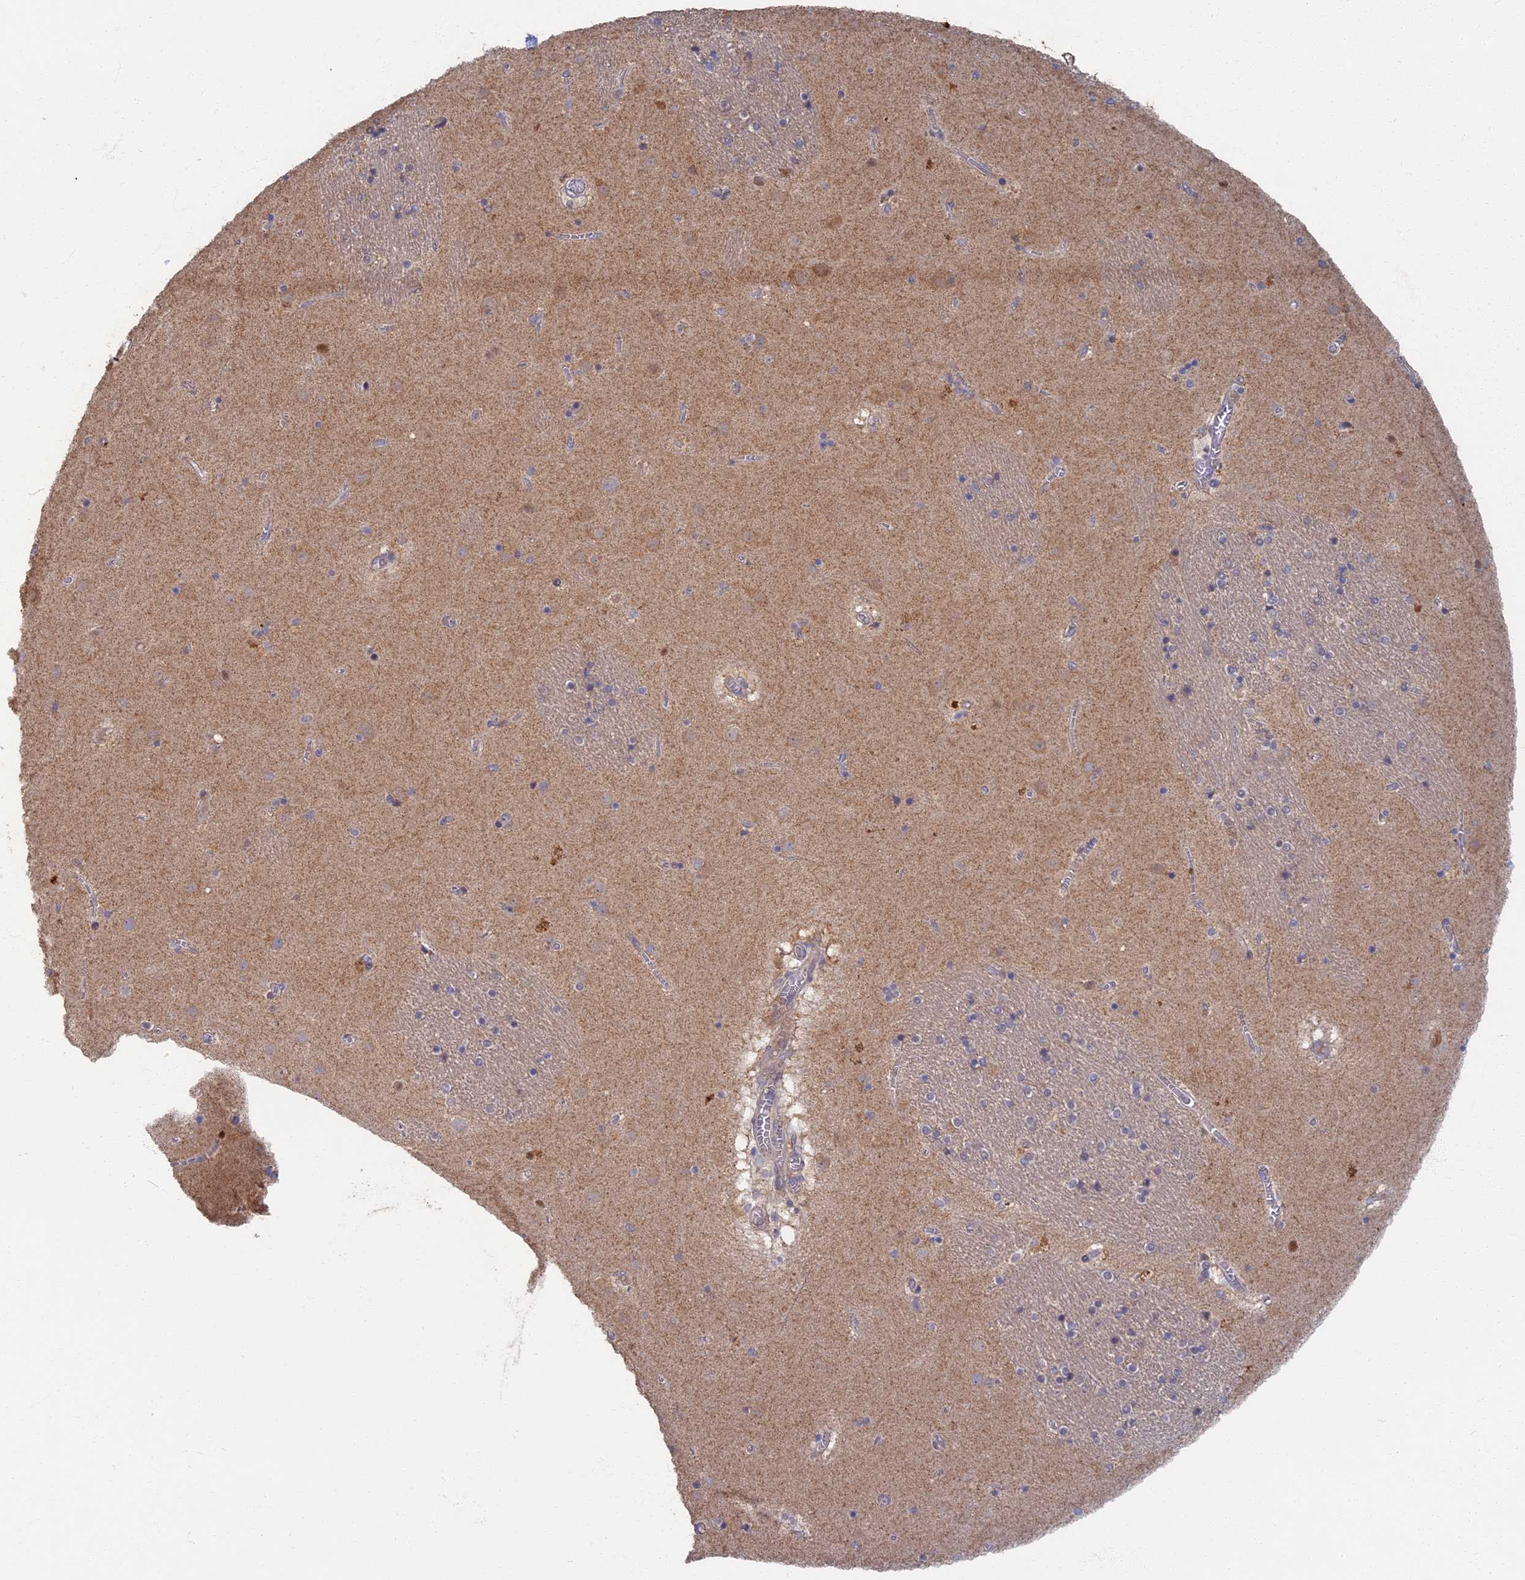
{"staining": {"intensity": "negative", "quantity": "none", "location": "none"}, "tissue": "caudate", "cell_type": "Glial cells", "image_type": "normal", "snomed": [{"axis": "morphology", "description": "Normal tissue, NOS"}, {"axis": "topography", "description": "Lateral ventricle wall"}], "caption": "The immunohistochemistry (IHC) micrograph has no significant expression in glial cells of caudate.", "gene": "RSPH3", "patient": {"sex": "male", "age": 70}}